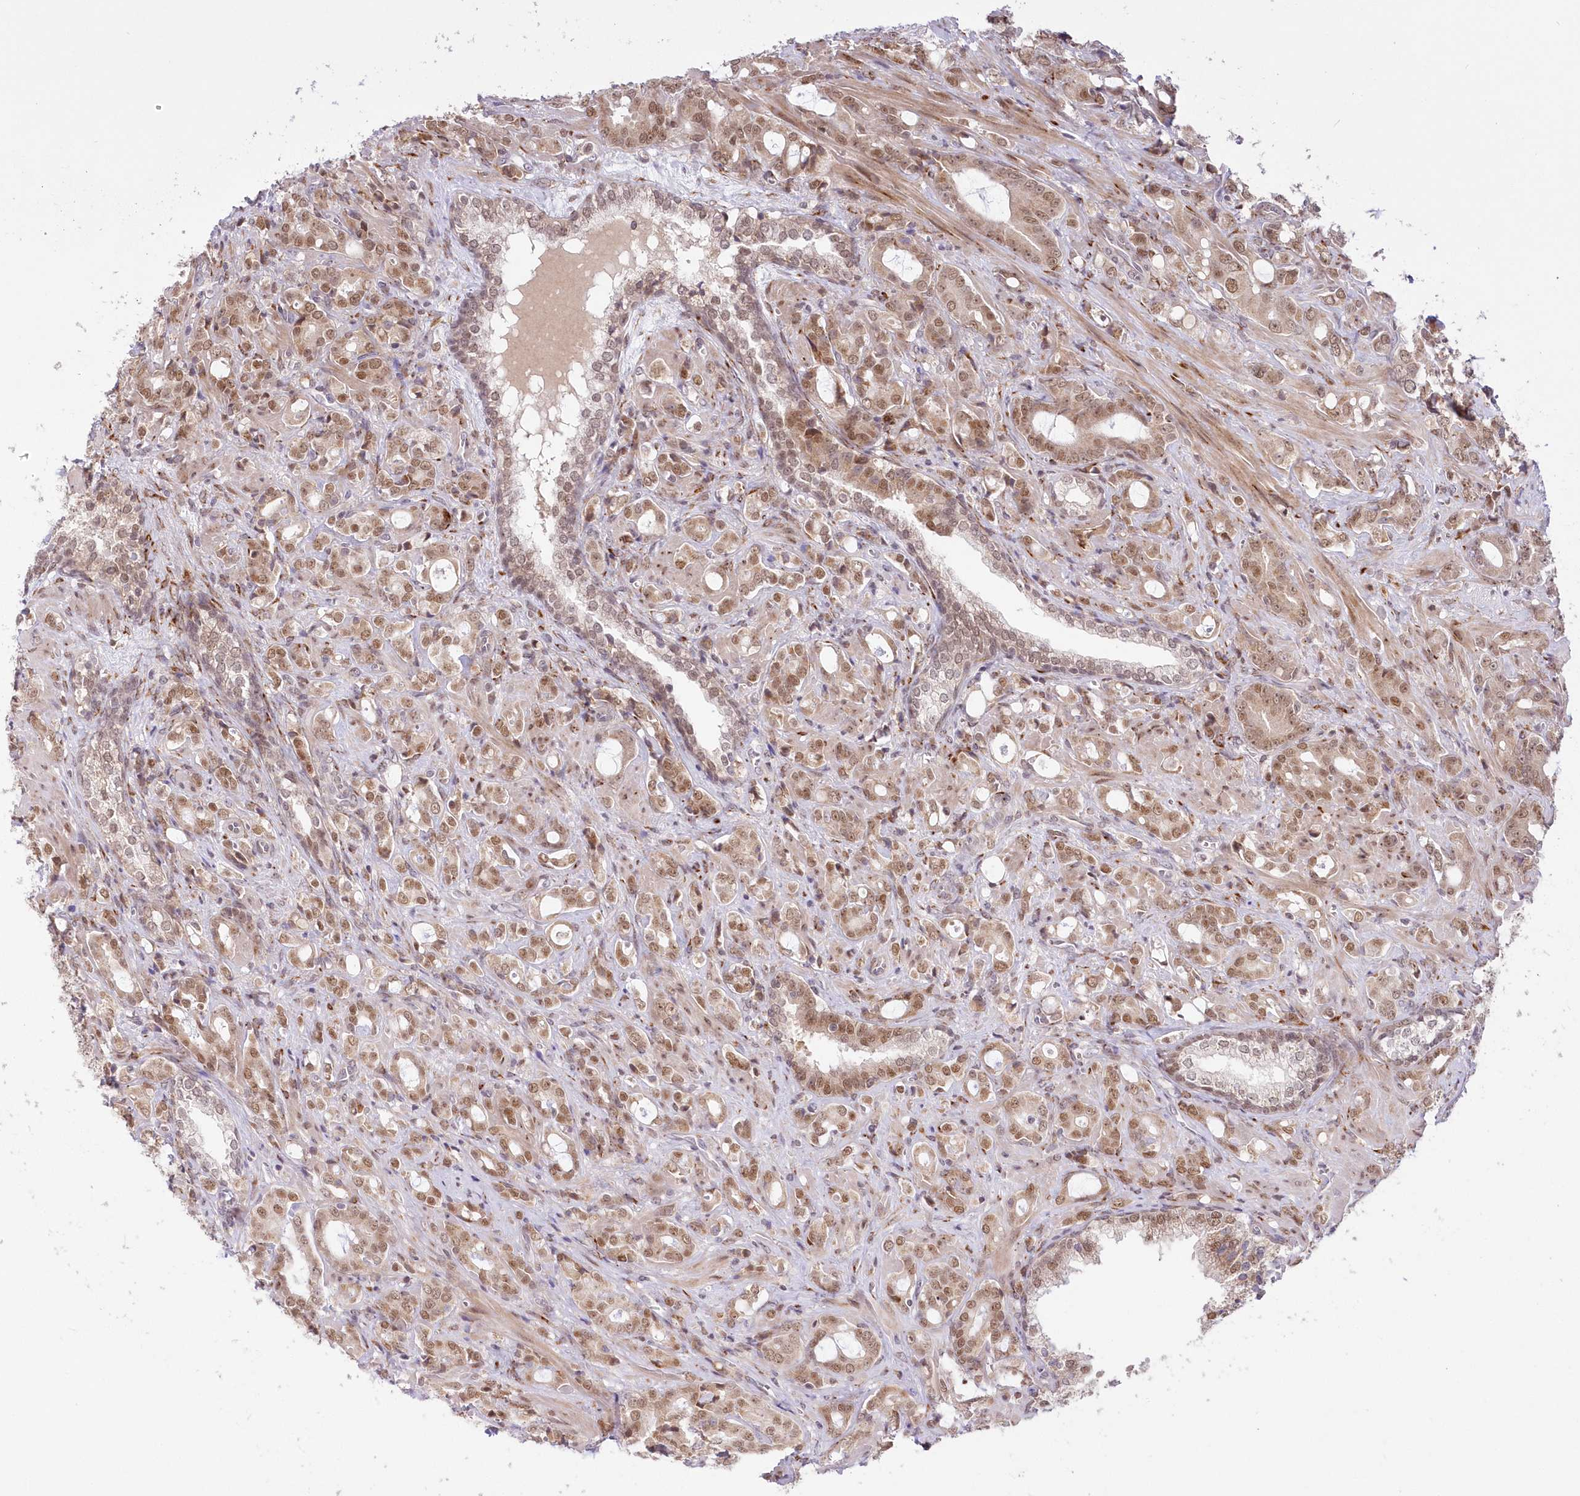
{"staining": {"intensity": "moderate", "quantity": ">75%", "location": "nuclear"}, "tissue": "prostate cancer", "cell_type": "Tumor cells", "image_type": "cancer", "snomed": [{"axis": "morphology", "description": "Adenocarcinoma, High grade"}, {"axis": "topography", "description": "Prostate"}], "caption": "The micrograph reveals immunohistochemical staining of prostate cancer. There is moderate nuclear expression is present in about >75% of tumor cells.", "gene": "LDB1", "patient": {"sex": "male", "age": 72}}